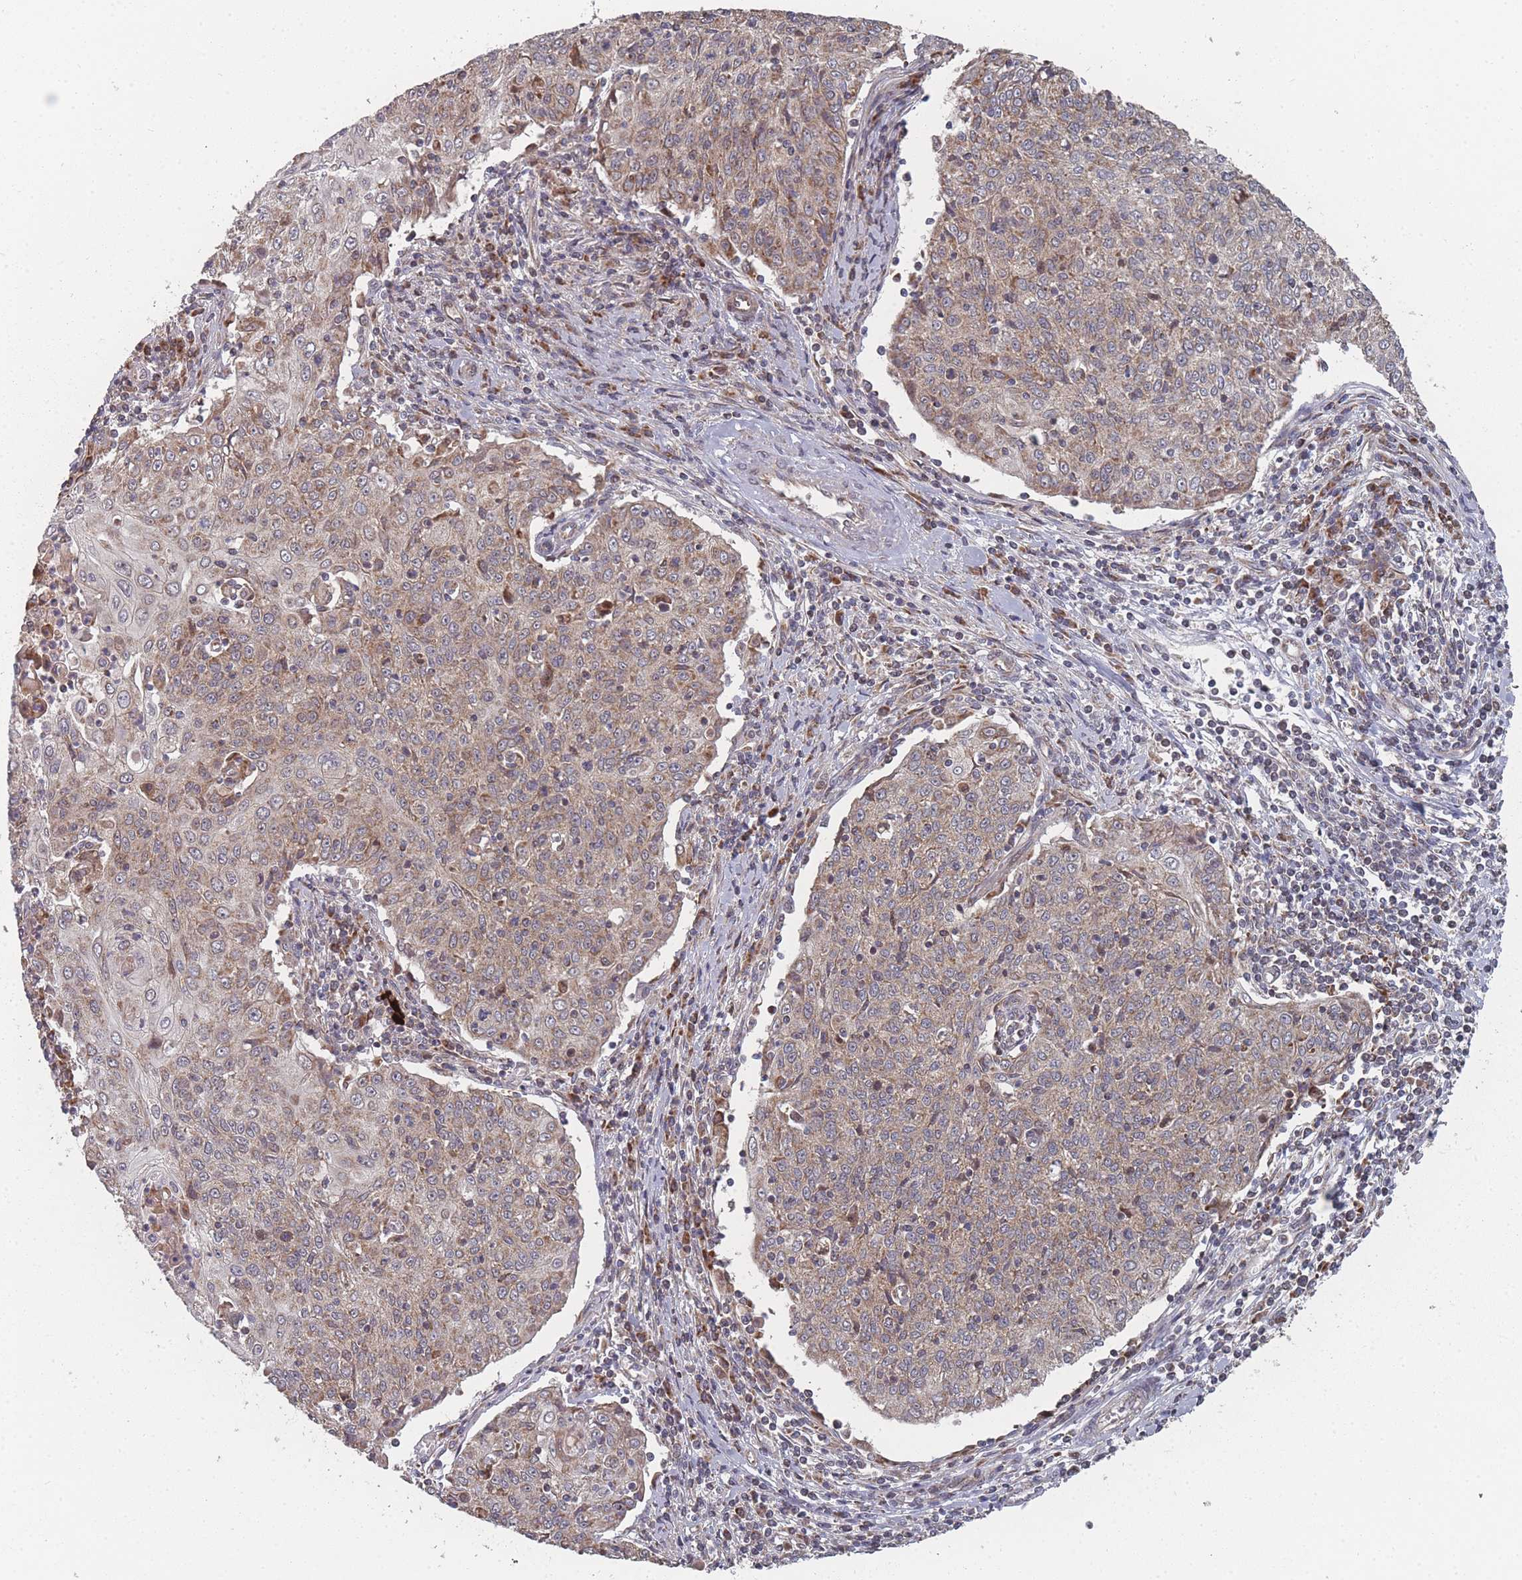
{"staining": {"intensity": "weak", "quantity": "<25%", "location": "cytoplasmic/membranous"}, "tissue": "cervical cancer", "cell_type": "Tumor cells", "image_type": "cancer", "snomed": [{"axis": "morphology", "description": "Squamous cell carcinoma, NOS"}, {"axis": "topography", "description": "Cervix"}], "caption": "A histopathology image of cervical squamous cell carcinoma stained for a protein demonstrates no brown staining in tumor cells.", "gene": "PSMB3", "patient": {"sex": "female", "age": 48}}